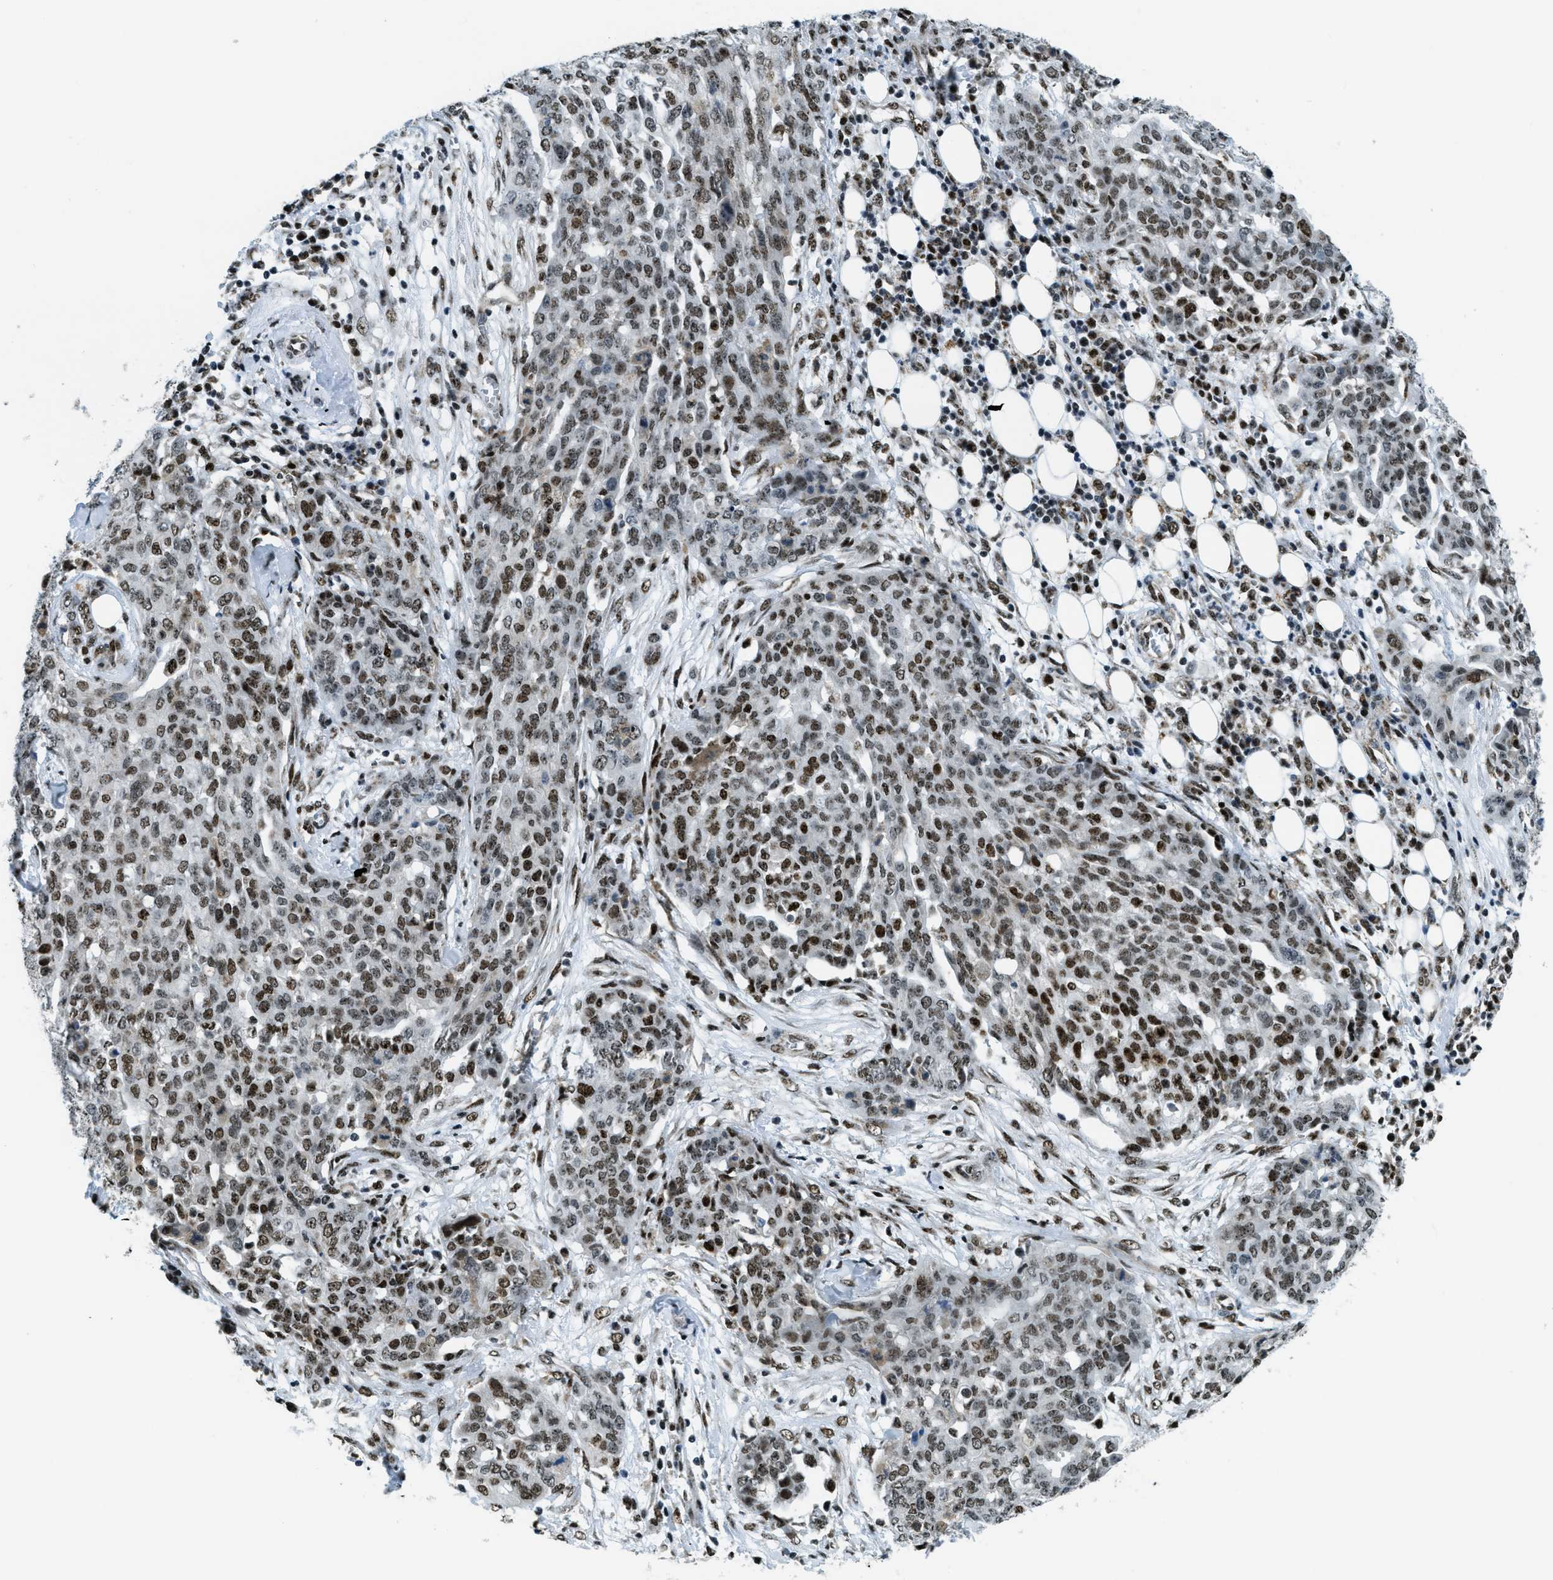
{"staining": {"intensity": "strong", "quantity": "25%-75%", "location": "nuclear"}, "tissue": "ovarian cancer", "cell_type": "Tumor cells", "image_type": "cancer", "snomed": [{"axis": "morphology", "description": "Cystadenocarcinoma, serous, NOS"}, {"axis": "topography", "description": "Soft tissue"}, {"axis": "topography", "description": "Ovary"}], "caption": "Tumor cells display high levels of strong nuclear expression in about 25%-75% of cells in ovarian cancer.", "gene": "SP100", "patient": {"sex": "female", "age": 57}}